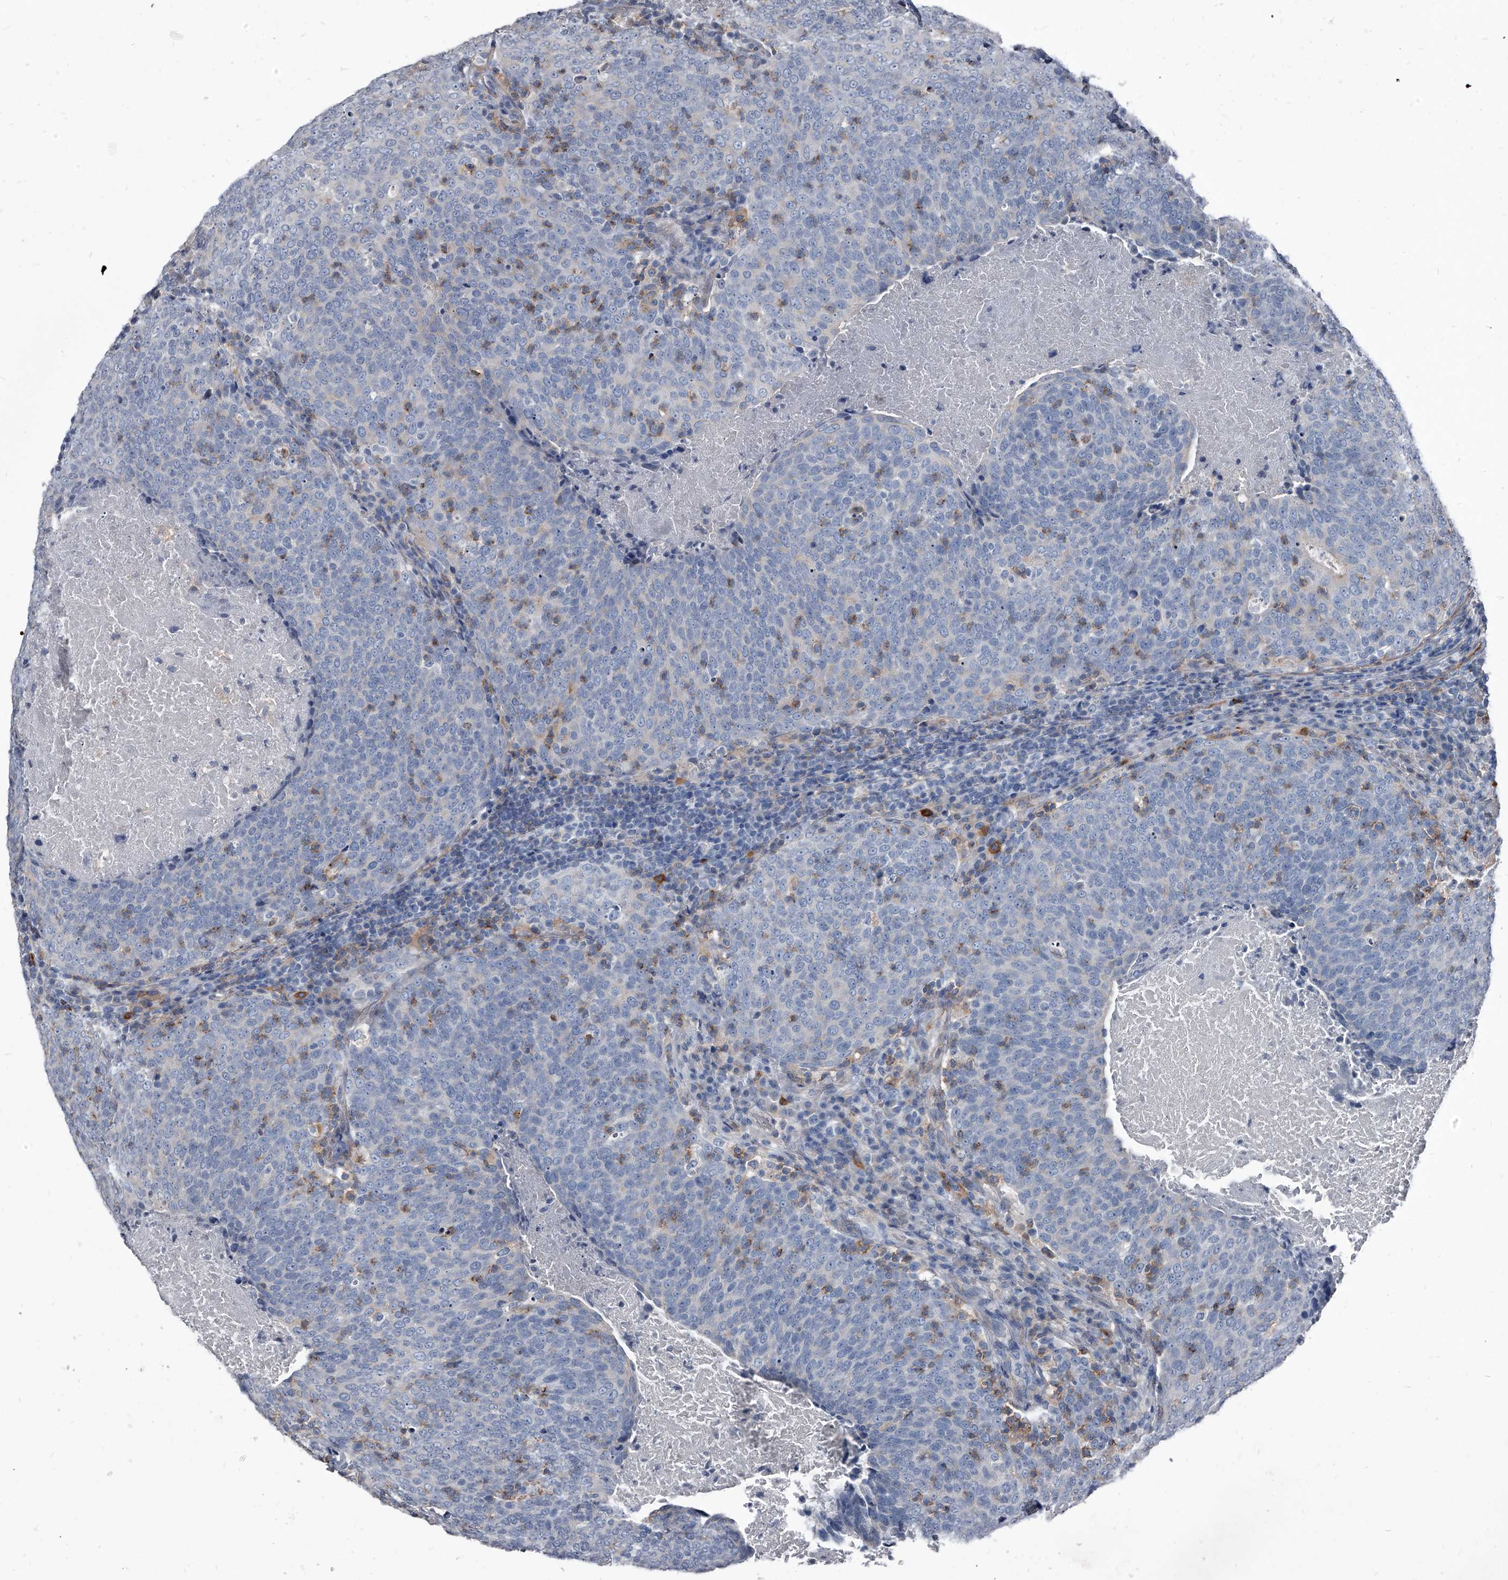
{"staining": {"intensity": "negative", "quantity": "none", "location": "none"}, "tissue": "head and neck cancer", "cell_type": "Tumor cells", "image_type": "cancer", "snomed": [{"axis": "morphology", "description": "Squamous cell carcinoma, NOS"}, {"axis": "morphology", "description": "Squamous cell carcinoma, metastatic, NOS"}, {"axis": "topography", "description": "Lymph node"}, {"axis": "topography", "description": "Head-Neck"}], "caption": "DAB (3,3'-diaminobenzidine) immunohistochemical staining of head and neck cancer (metastatic squamous cell carcinoma) shows no significant expression in tumor cells.", "gene": "PGLYRP3", "patient": {"sex": "male", "age": 62}}